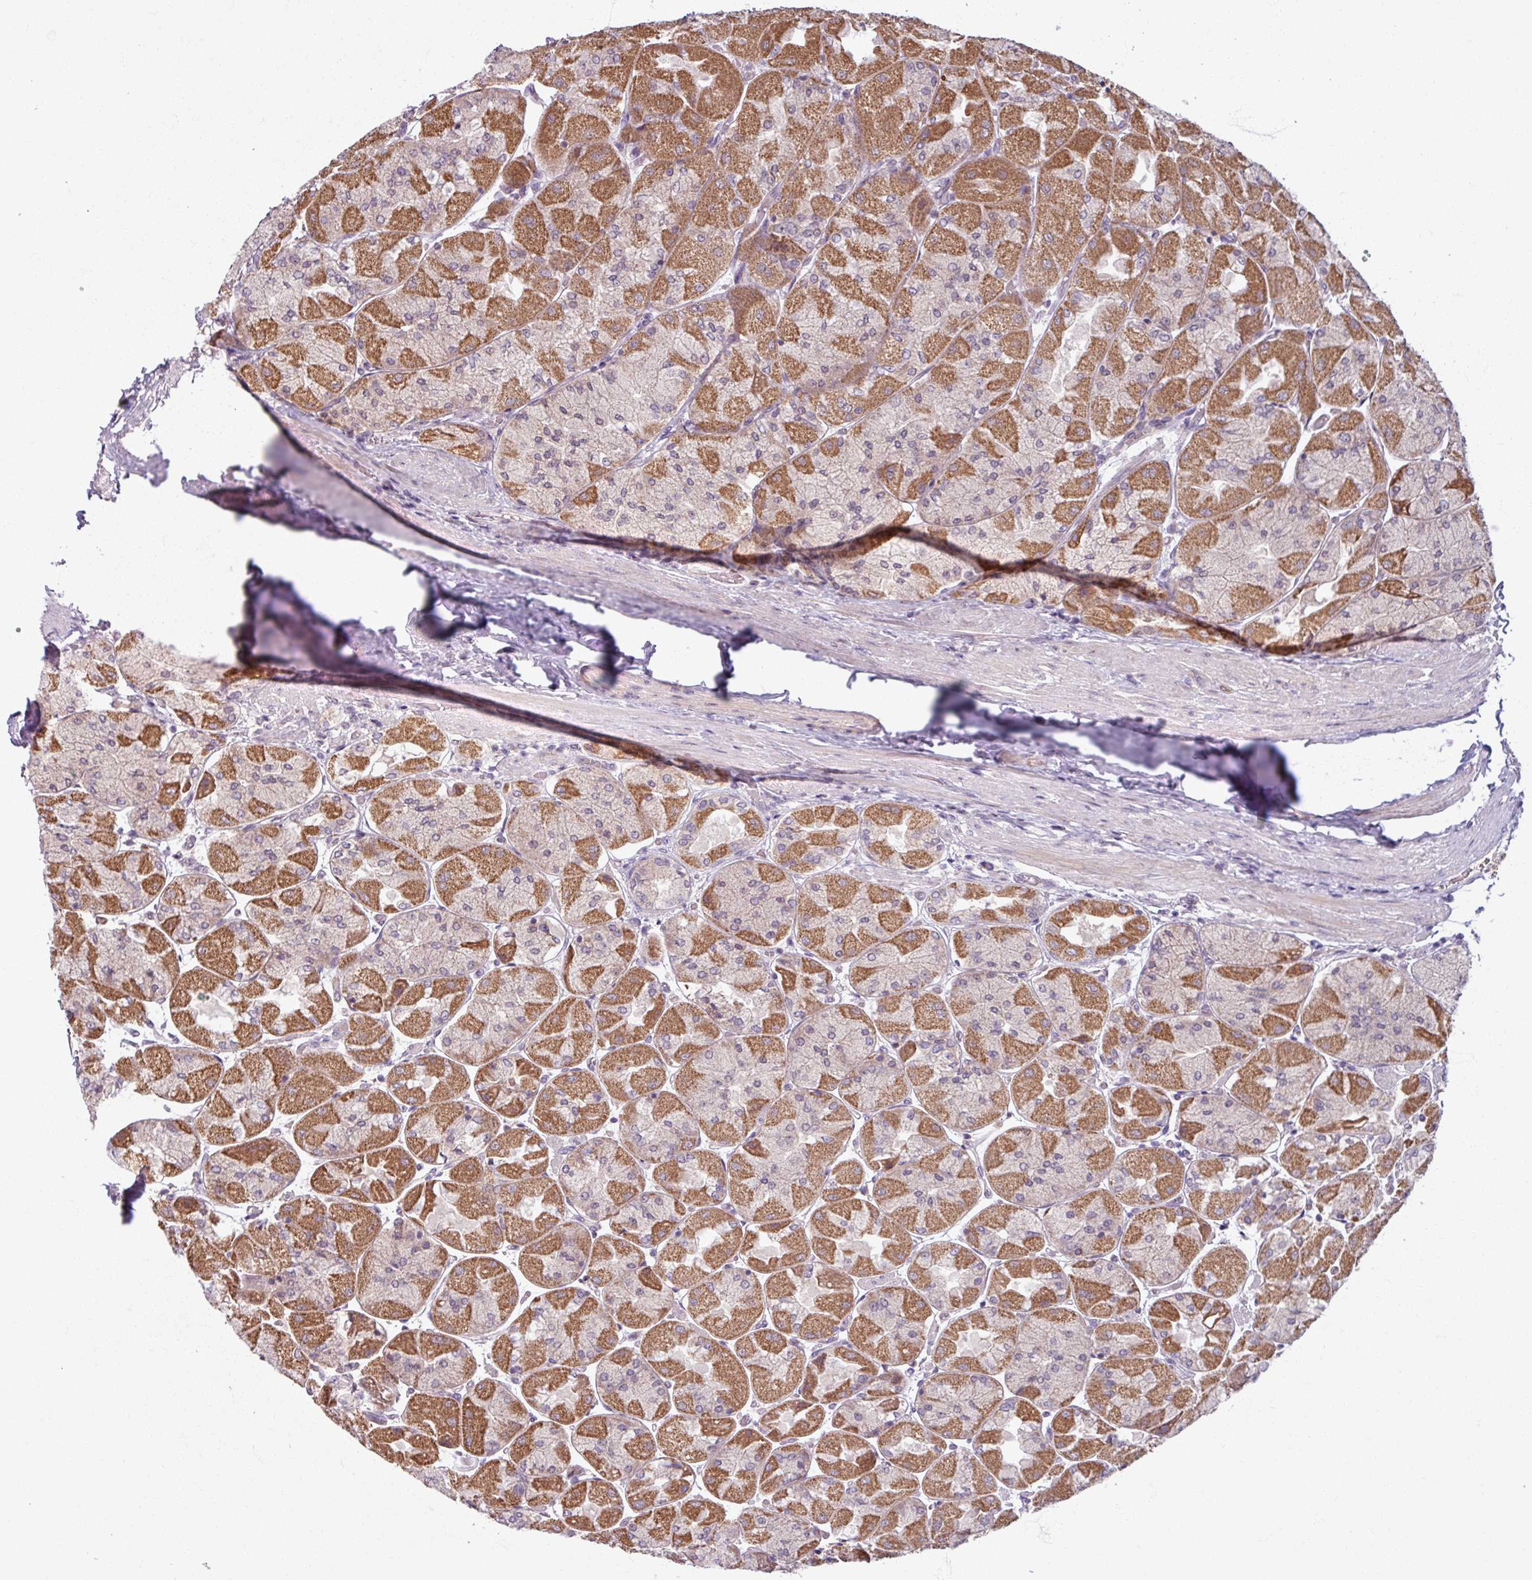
{"staining": {"intensity": "moderate", "quantity": "25%-75%", "location": "cytoplasmic/membranous"}, "tissue": "stomach", "cell_type": "Glandular cells", "image_type": "normal", "snomed": [{"axis": "morphology", "description": "Normal tissue, NOS"}, {"axis": "topography", "description": "Stomach"}], "caption": "Moderate cytoplasmic/membranous staining is seen in approximately 25%-75% of glandular cells in normal stomach.", "gene": "OGFOD3", "patient": {"sex": "female", "age": 61}}